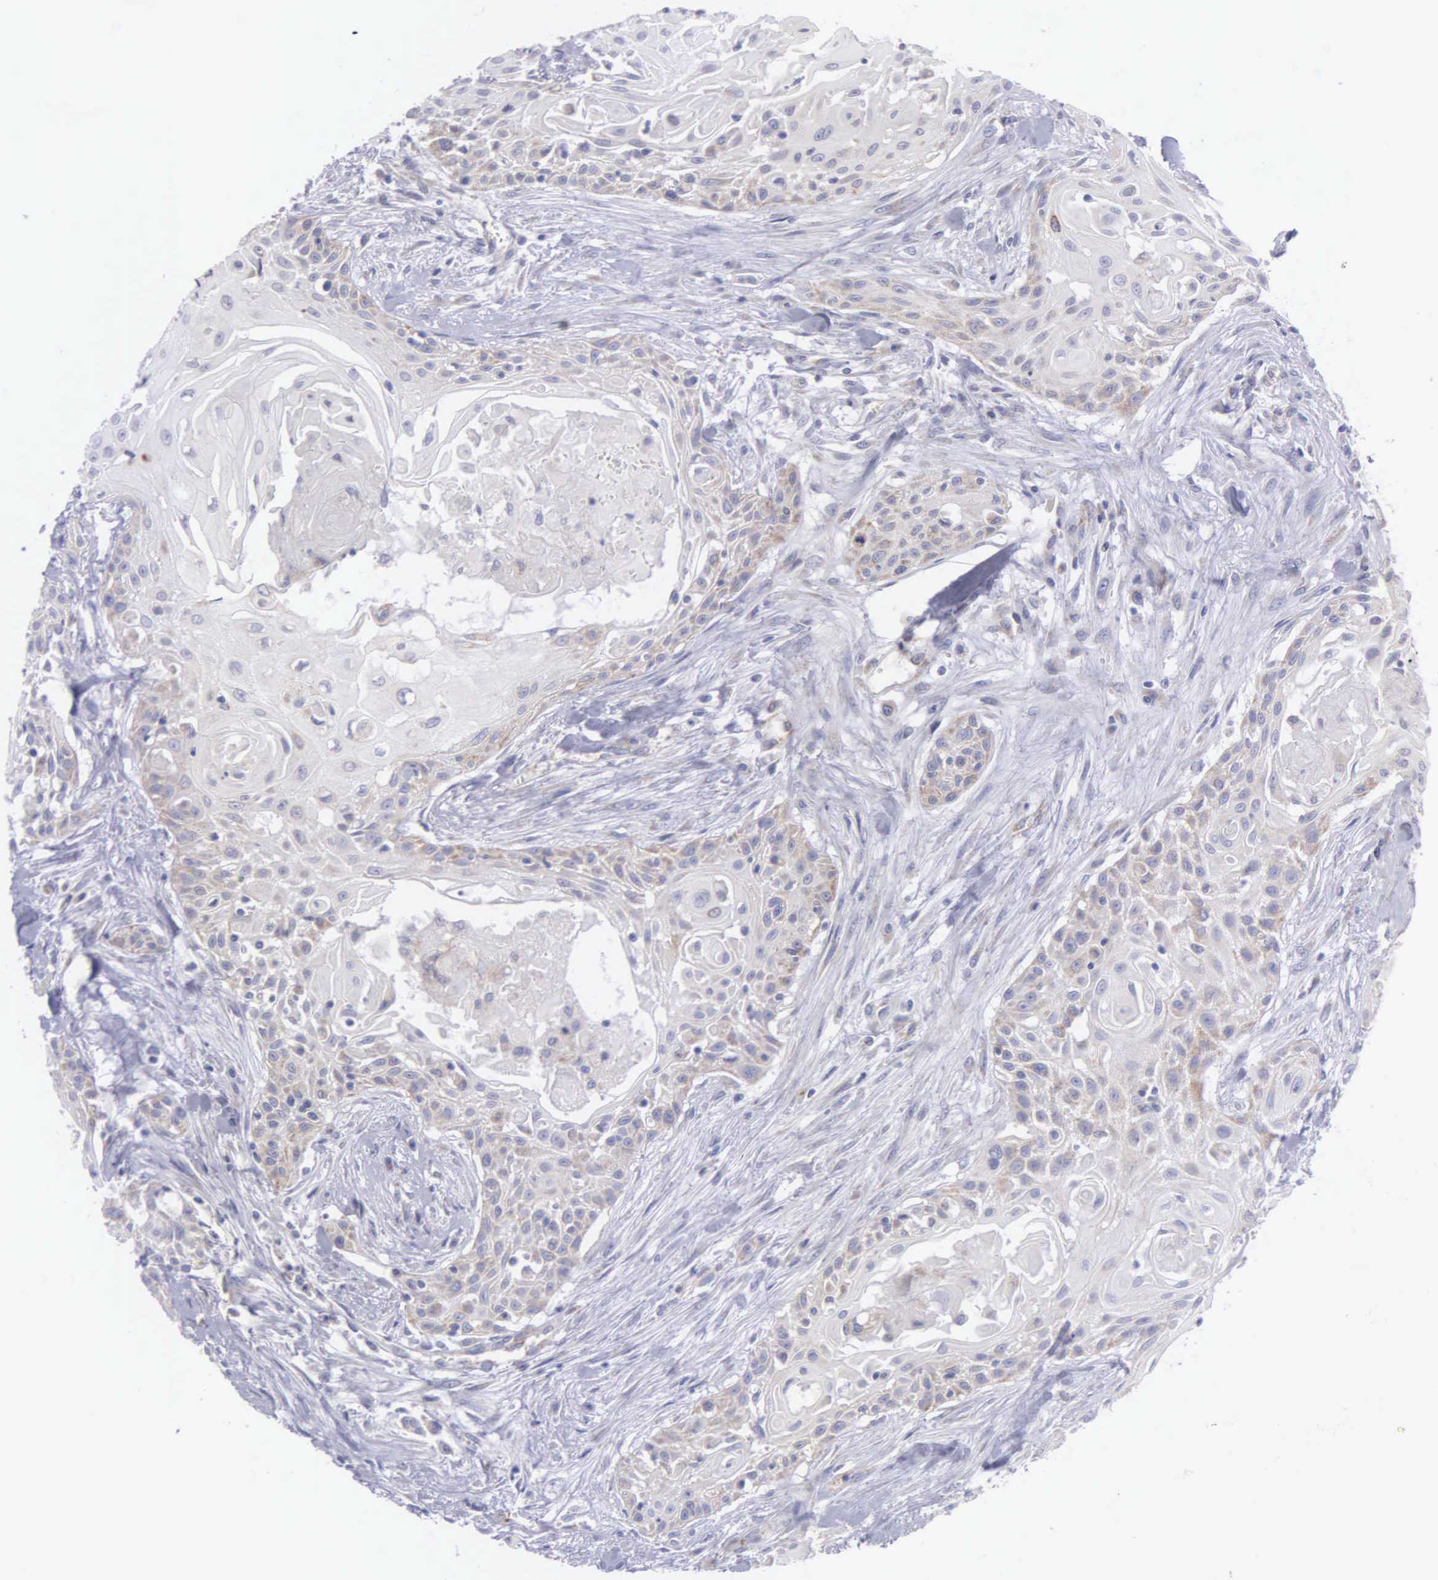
{"staining": {"intensity": "weak", "quantity": "<25%", "location": "cytoplasmic/membranous"}, "tissue": "head and neck cancer", "cell_type": "Tumor cells", "image_type": "cancer", "snomed": [{"axis": "morphology", "description": "Squamous cell carcinoma, NOS"}, {"axis": "morphology", "description": "Squamous cell carcinoma, metastatic, NOS"}, {"axis": "topography", "description": "Lymph node"}, {"axis": "topography", "description": "Salivary gland"}, {"axis": "topography", "description": "Head-Neck"}], "caption": "Immunohistochemical staining of squamous cell carcinoma (head and neck) exhibits no significant positivity in tumor cells.", "gene": "SYNJ2BP", "patient": {"sex": "female", "age": 74}}